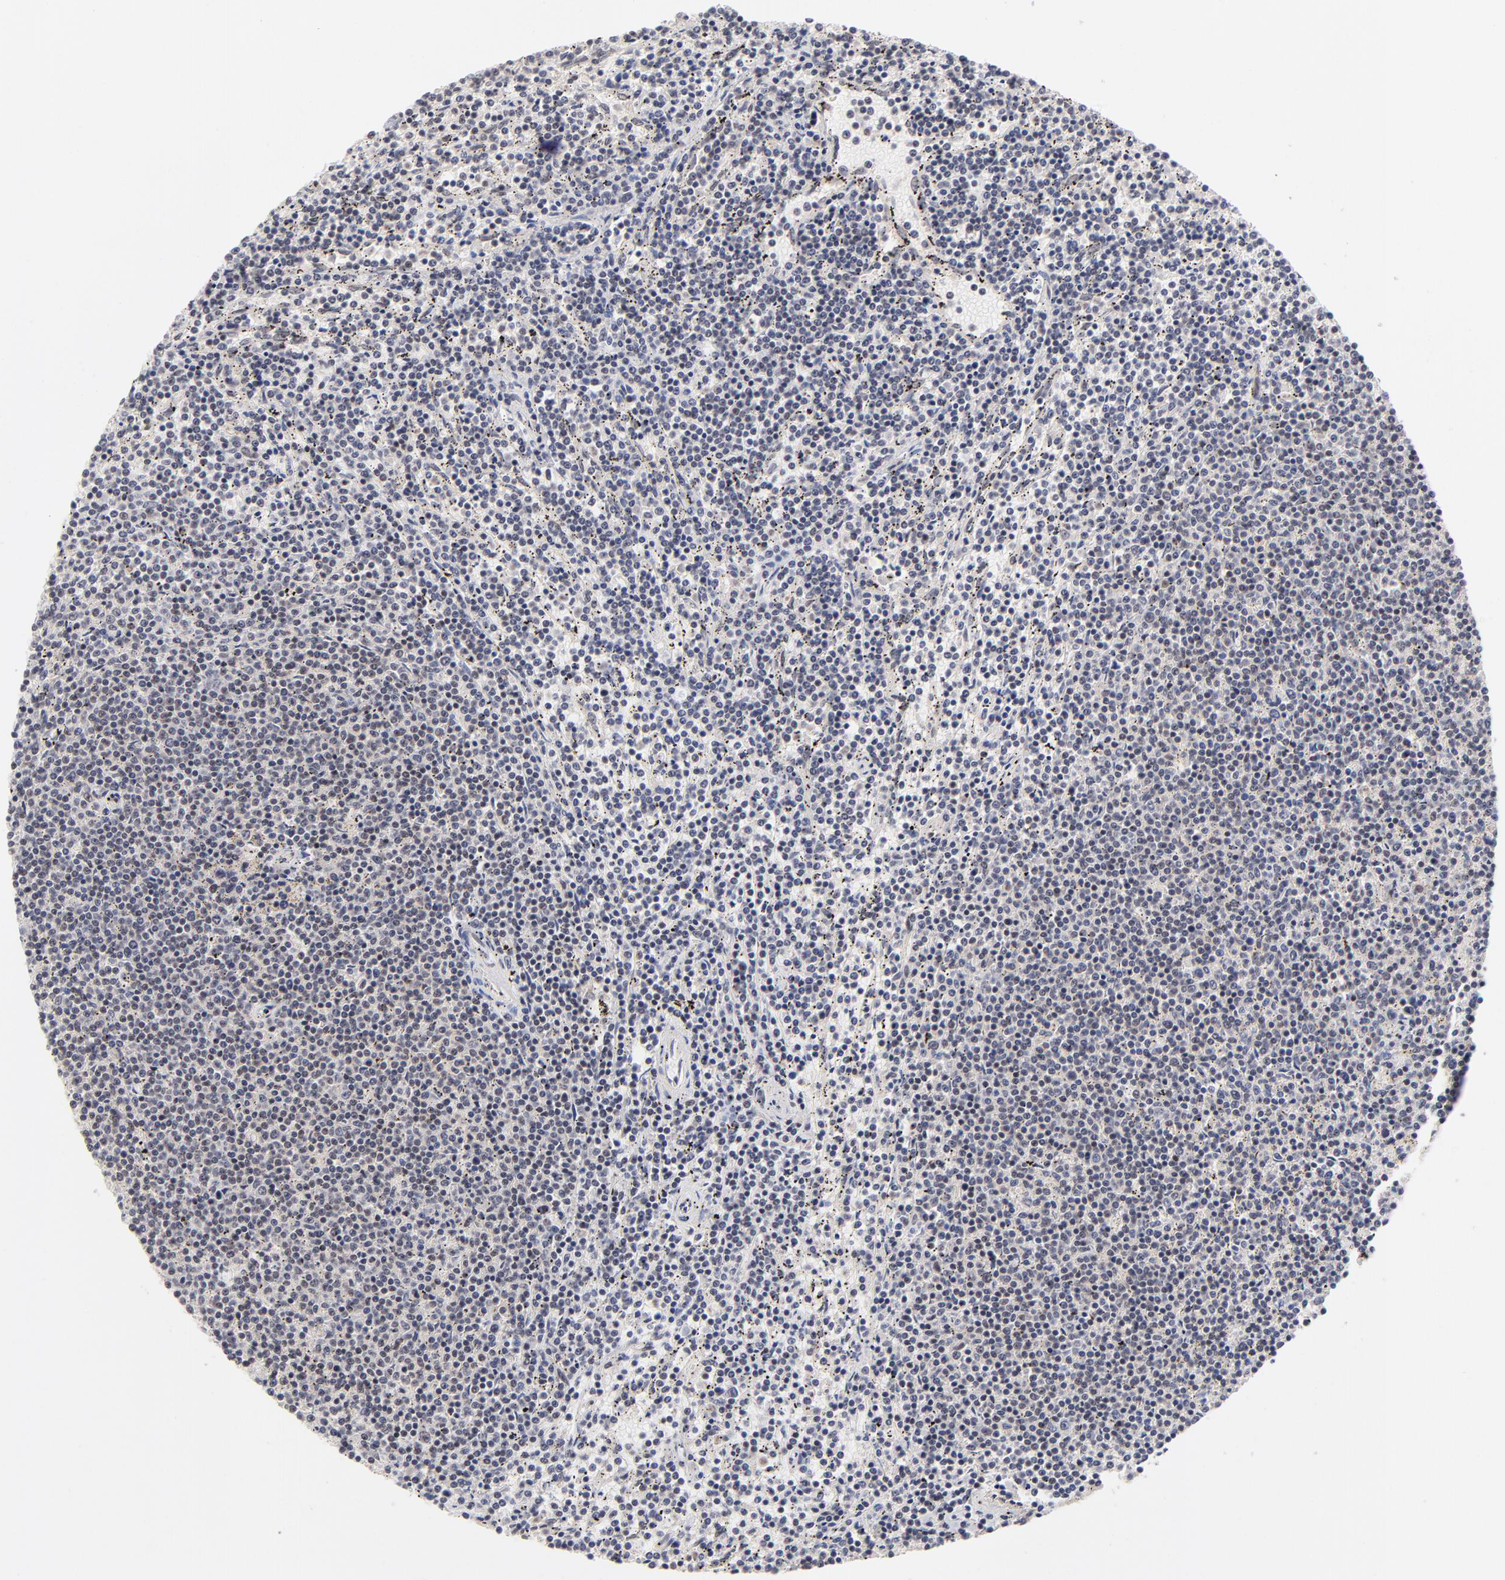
{"staining": {"intensity": "negative", "quantity": "none", "location": "none"}, "tissue": "lymphoma", "cell_type": "Tumor cells", "image_type": "cancer", "snomed": [{"axis": "morphology", "description": "Malignant lymphoma, non-Hodgkin's type, Low grade"}, {"axis": "topography", "description": "Spleen"}], "caption": "A photomicrograph of human lymphoma is negative for staining in tumor cells.", "gene": "GABPA", "patient": {"sex": "female", "age": 50}}